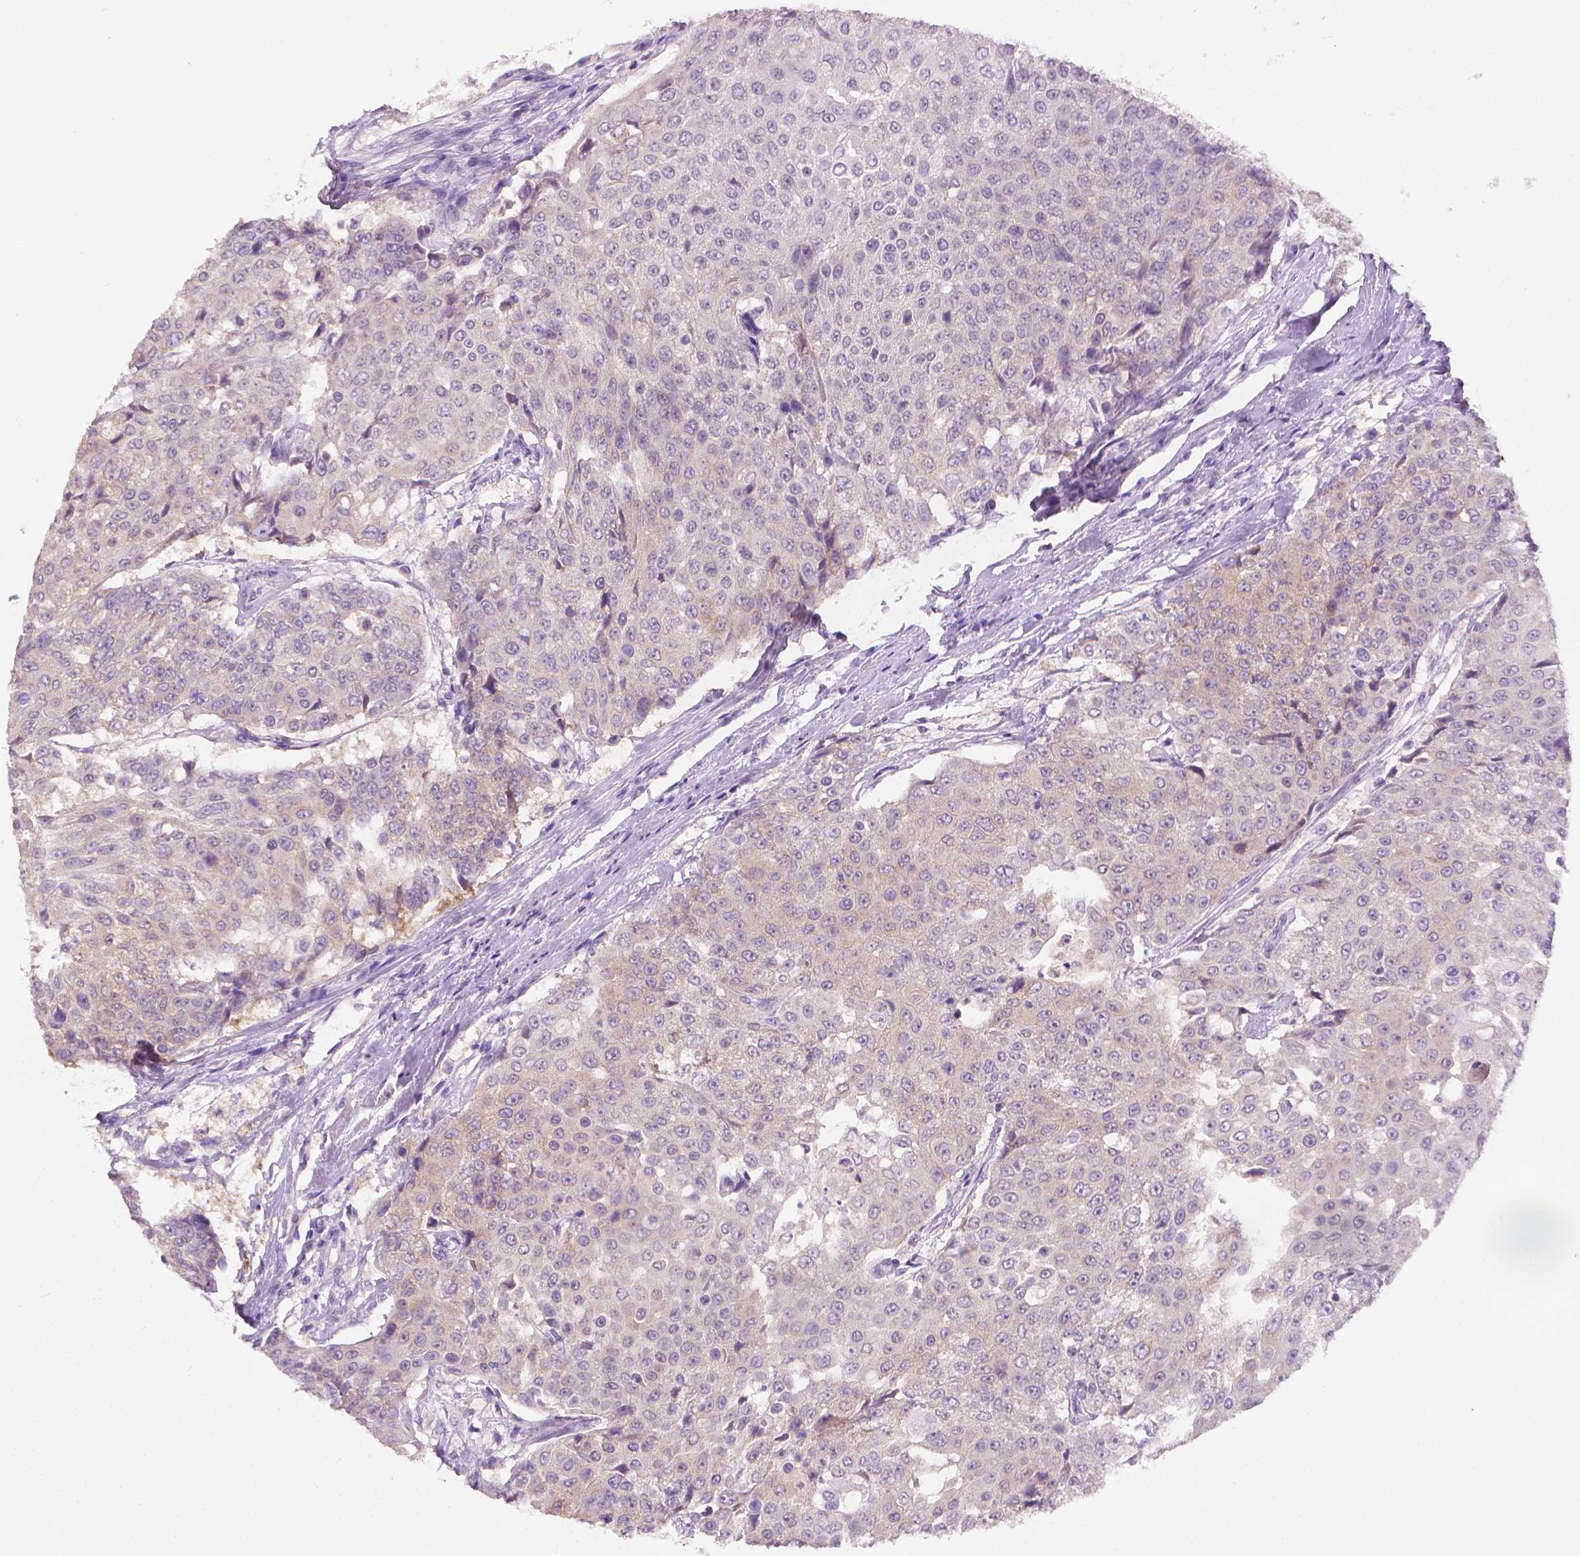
{"staining": {"intensity": "negative", "quantity": "none", "location": "none"}, "tissue": "urothelial cancer", "cell_type": "Tumor cells", "image_type": "cancer", "snomed": [{"axis": "morphology", "description": "Urothelial carcinoma, High grade"}, {"axis": "topography", "description": "Urinary bladder"}], "caption": "Immunohistochemistry (IHC) micrograph of urothelial carcinoma (high-grade) stained for a protein (brown), which demonstrates no expression in tumor cells. (DAB immunohistochemistry with hematoxylin counter stain).", "gene": "FASN", "patient": {"sex": "female", "age": 63}}